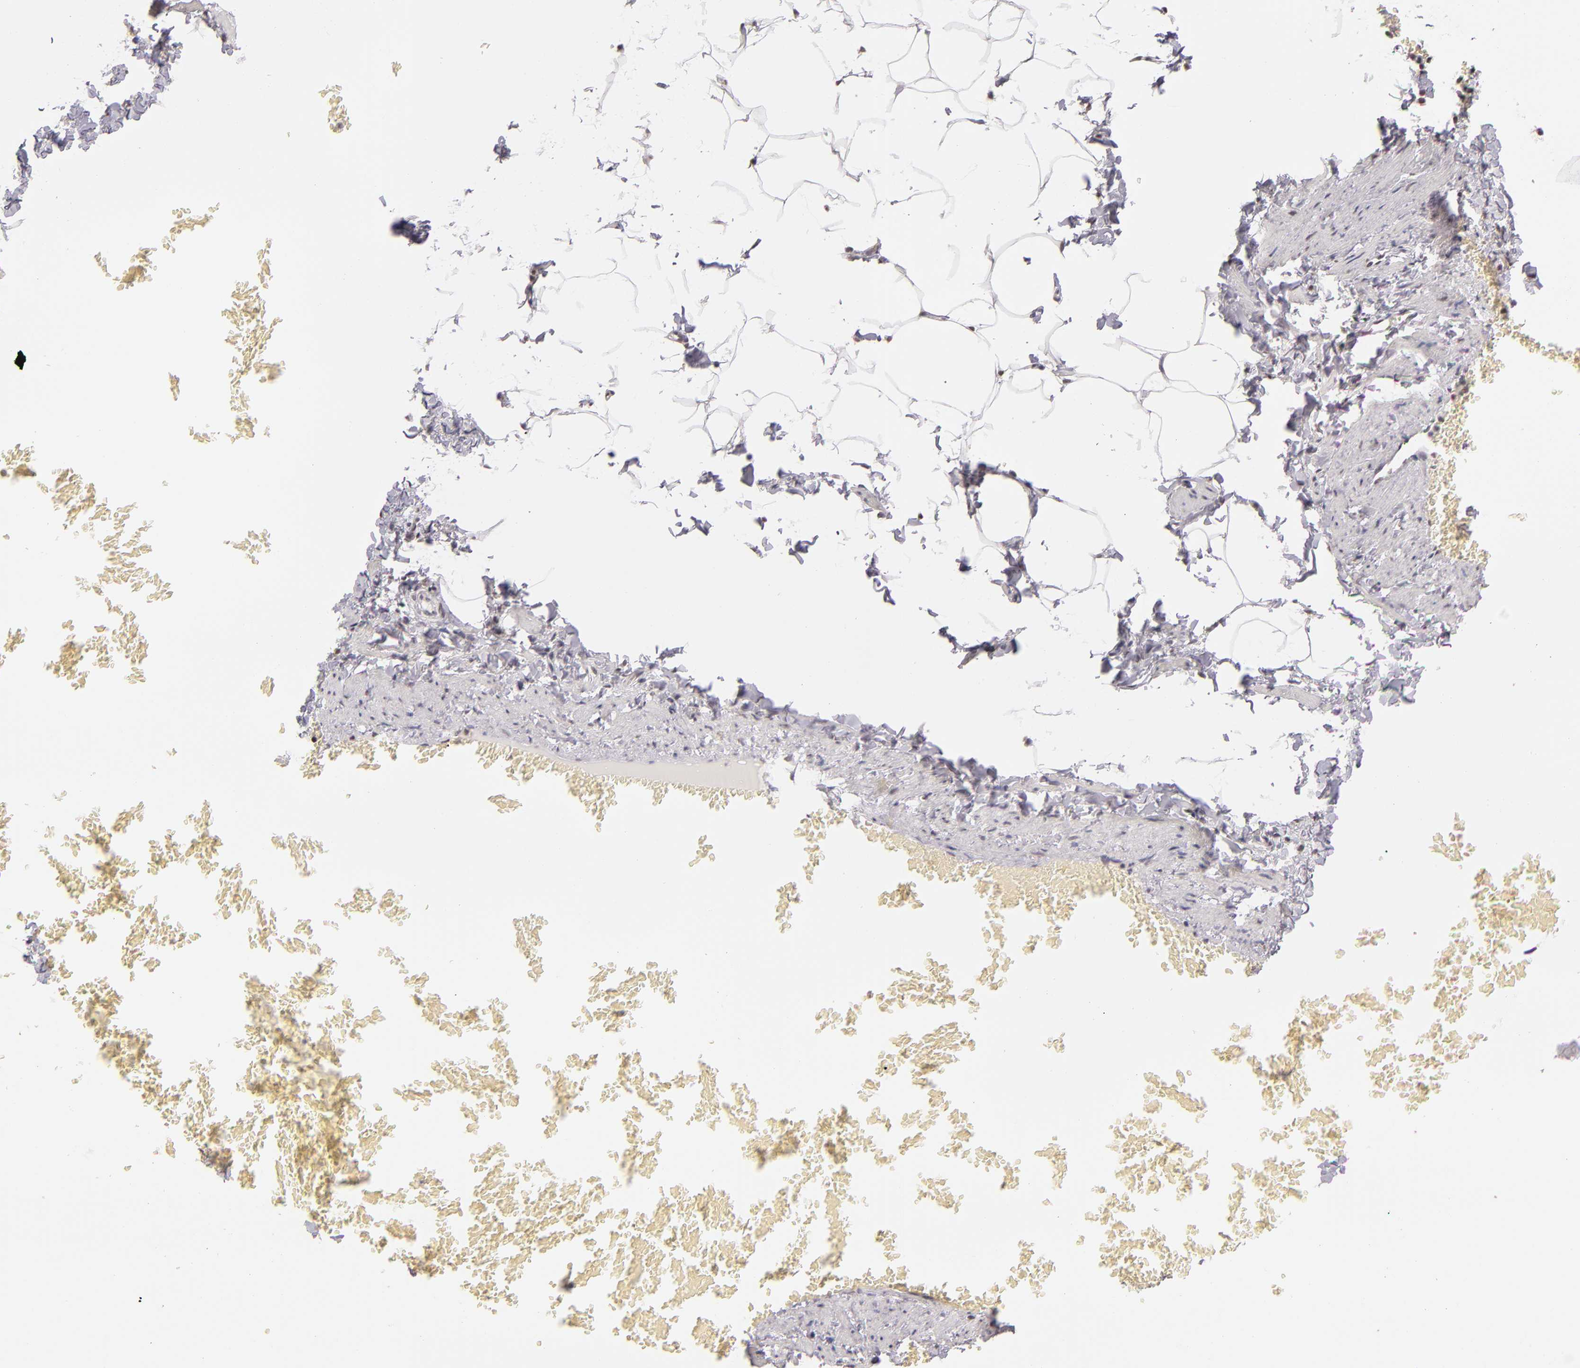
{"staining": {"intensity": "negative", "quantity": "none", "location": "none"}, "tissue": "adipose tissue", "cell_type": "Adipocytes", "image_type": "normal", "snomed": [{"axis": "morphology", "description": "Normal tissue, NOS"}, {"axis": "topography", "description": "Vascular tissue"}], "caption": "Adipocytes show no significant positivity in normal adipose tissue. (DAB (3,3'-diaminobenzidine) immunohistochemistry with hematoxylin counter stain).", "gene": "CD40", "patient": {"sex": "male", "age": 41}}